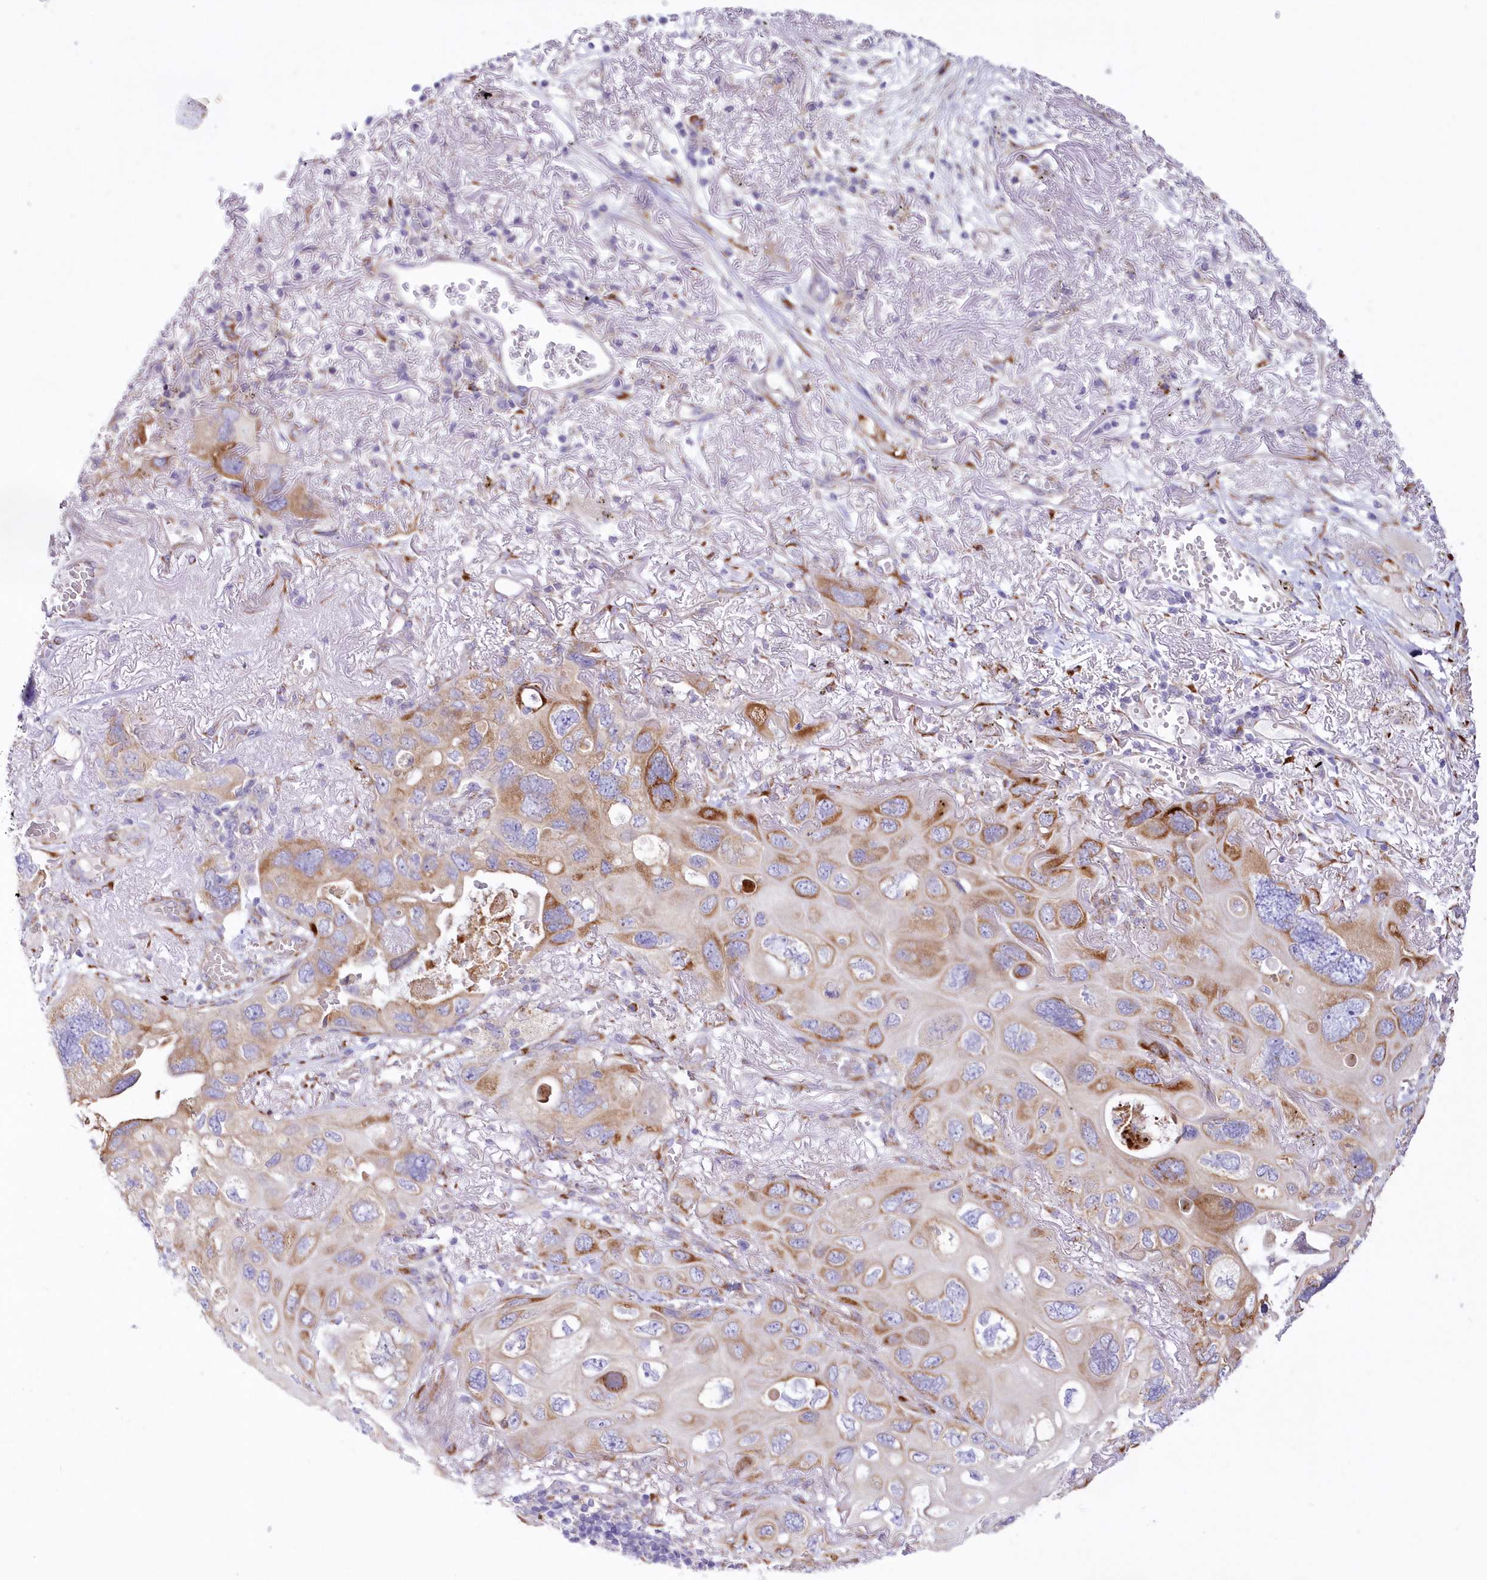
{"staining": {"intensity": "moderate", "quantity": "25%-75%", "location": "cytoplasmic/membranous"}, "tissue": "lung cancer", "cell_type": "Tumor cells", "image_type": "cancer", "snomed": [{"axis": "morphology", "description": "Squamous cell carcinoma, NOS"}, {"axis": "topography", "description": "Lung"}], "caption": "About 25%-75% of tumor cells in human squamous cell carcinoma (lung) display moderate cytoplasmic/membranous protein positivity as visualized by brown immunohistochemical staining.", "gene": "ARFGEF3", "patient": {"sex": "female", "age": 73}}